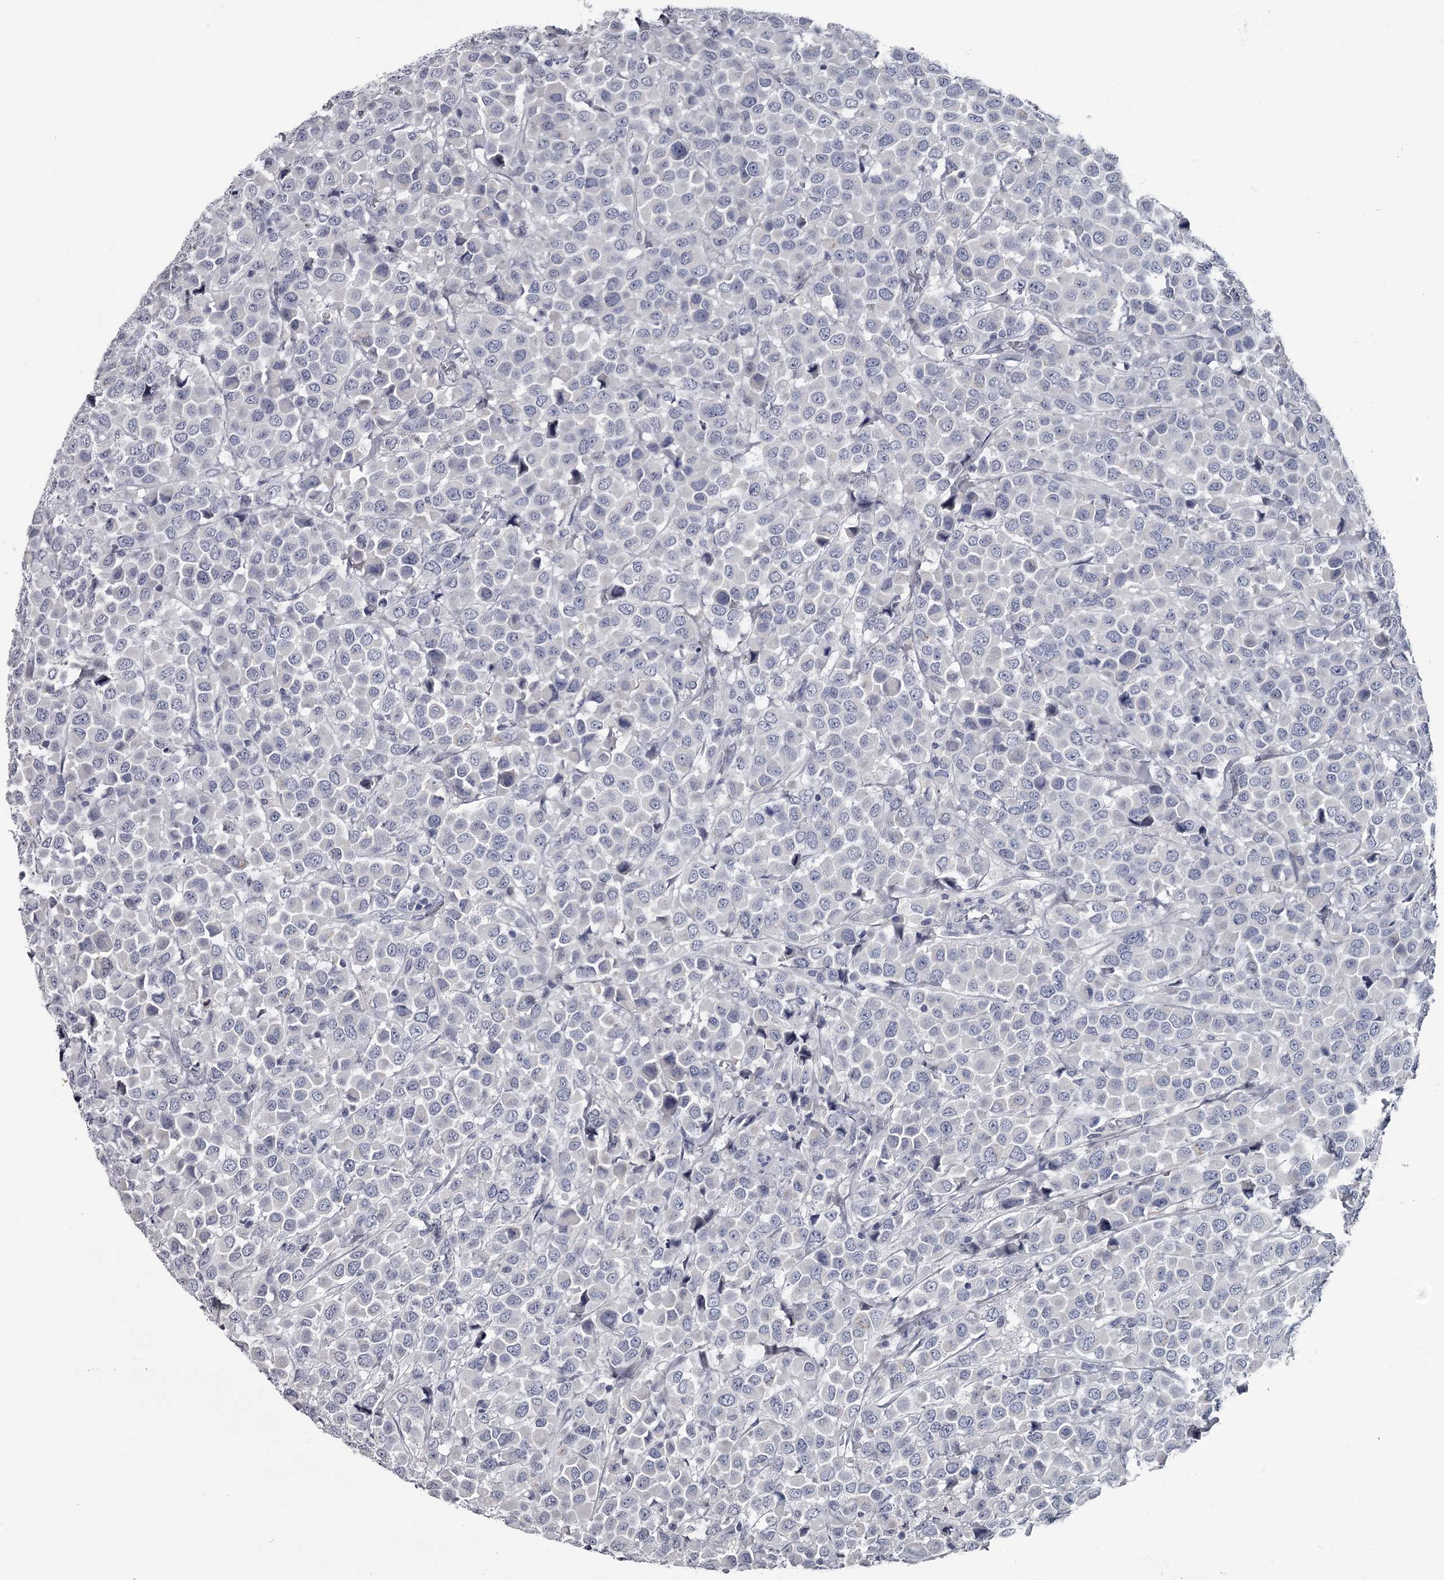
{"staining": {"intensity": "negative", "quantity": "none", "location": "none"}, "tissue": "breast cancer", "cell_type": "Tumor cells", "image_type": "cancer", "snomed": [{"axis": "morphology", "description": "Duct carcinoma"}, {"axis": "topography", "description": "Breast"}], "caption": "IHC histopathology image of breast invasive ductal carcinoma stained for a protein (brown), which exhibits no expression in tumor cells.", "gene": "DAO", "patient": {"sex": "female", "age": 61}}